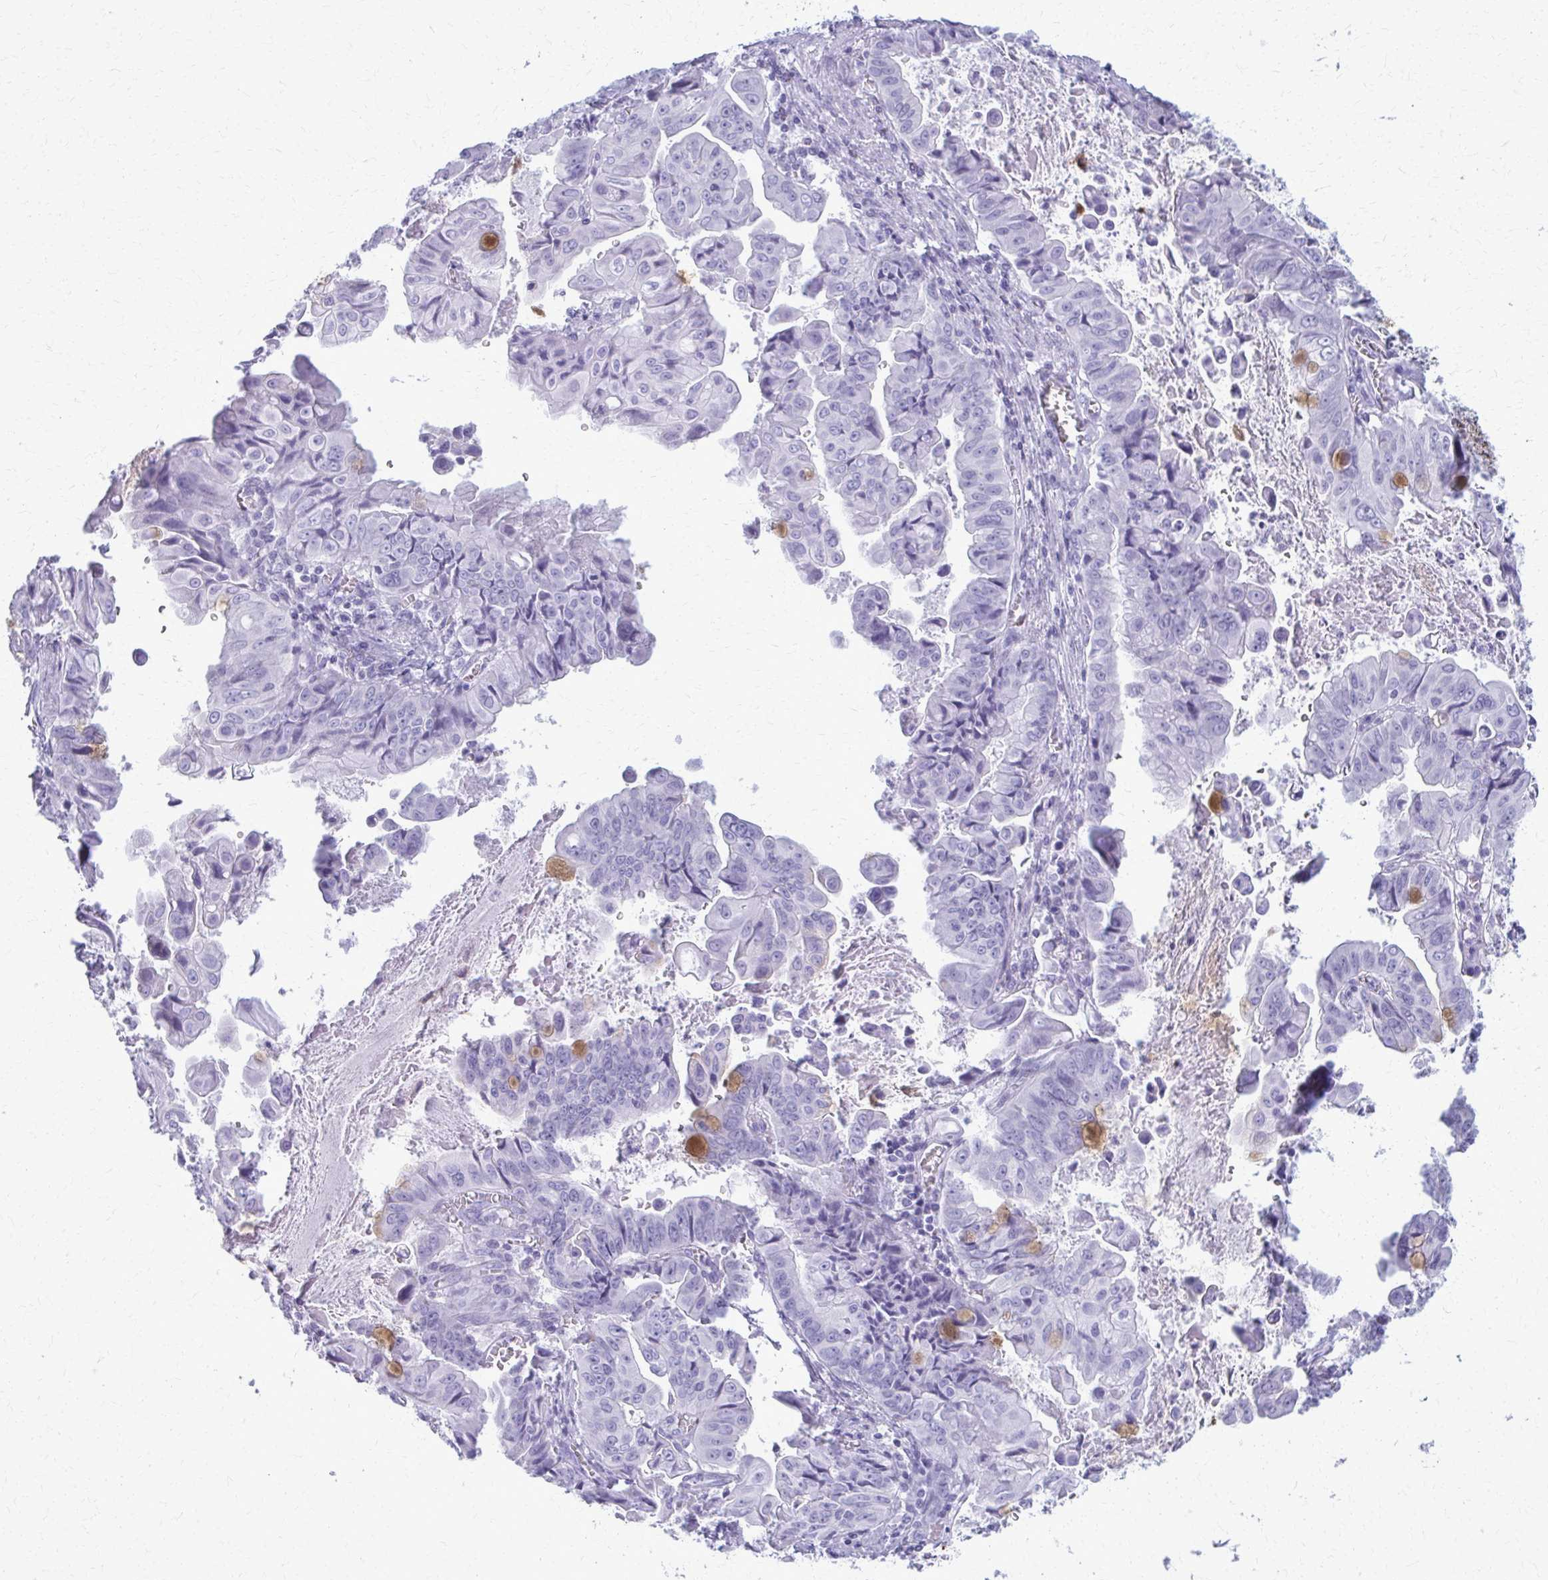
{"staining": {"intensity": "moderate", "quantity": "<25%", "location": "cytoplasmic/membranous"}, "tissue": "stomach cancer", "cell_type": "Tumor cells", "image_type": "cancer", "snomed": [{"axis": "morphology", "description": "Adenocarcinoma, NOS"}, {"axis": "topography", "description": "Stomach, upper"}], "caption": "Protein staining shows moderate cytoplasmic/membranous expression in approximately <25% of tumor cells in stomach cancer (adenocarcinoma).", "gene": "ACSM2B", "patient": {"sex": "male", "age": 80}}